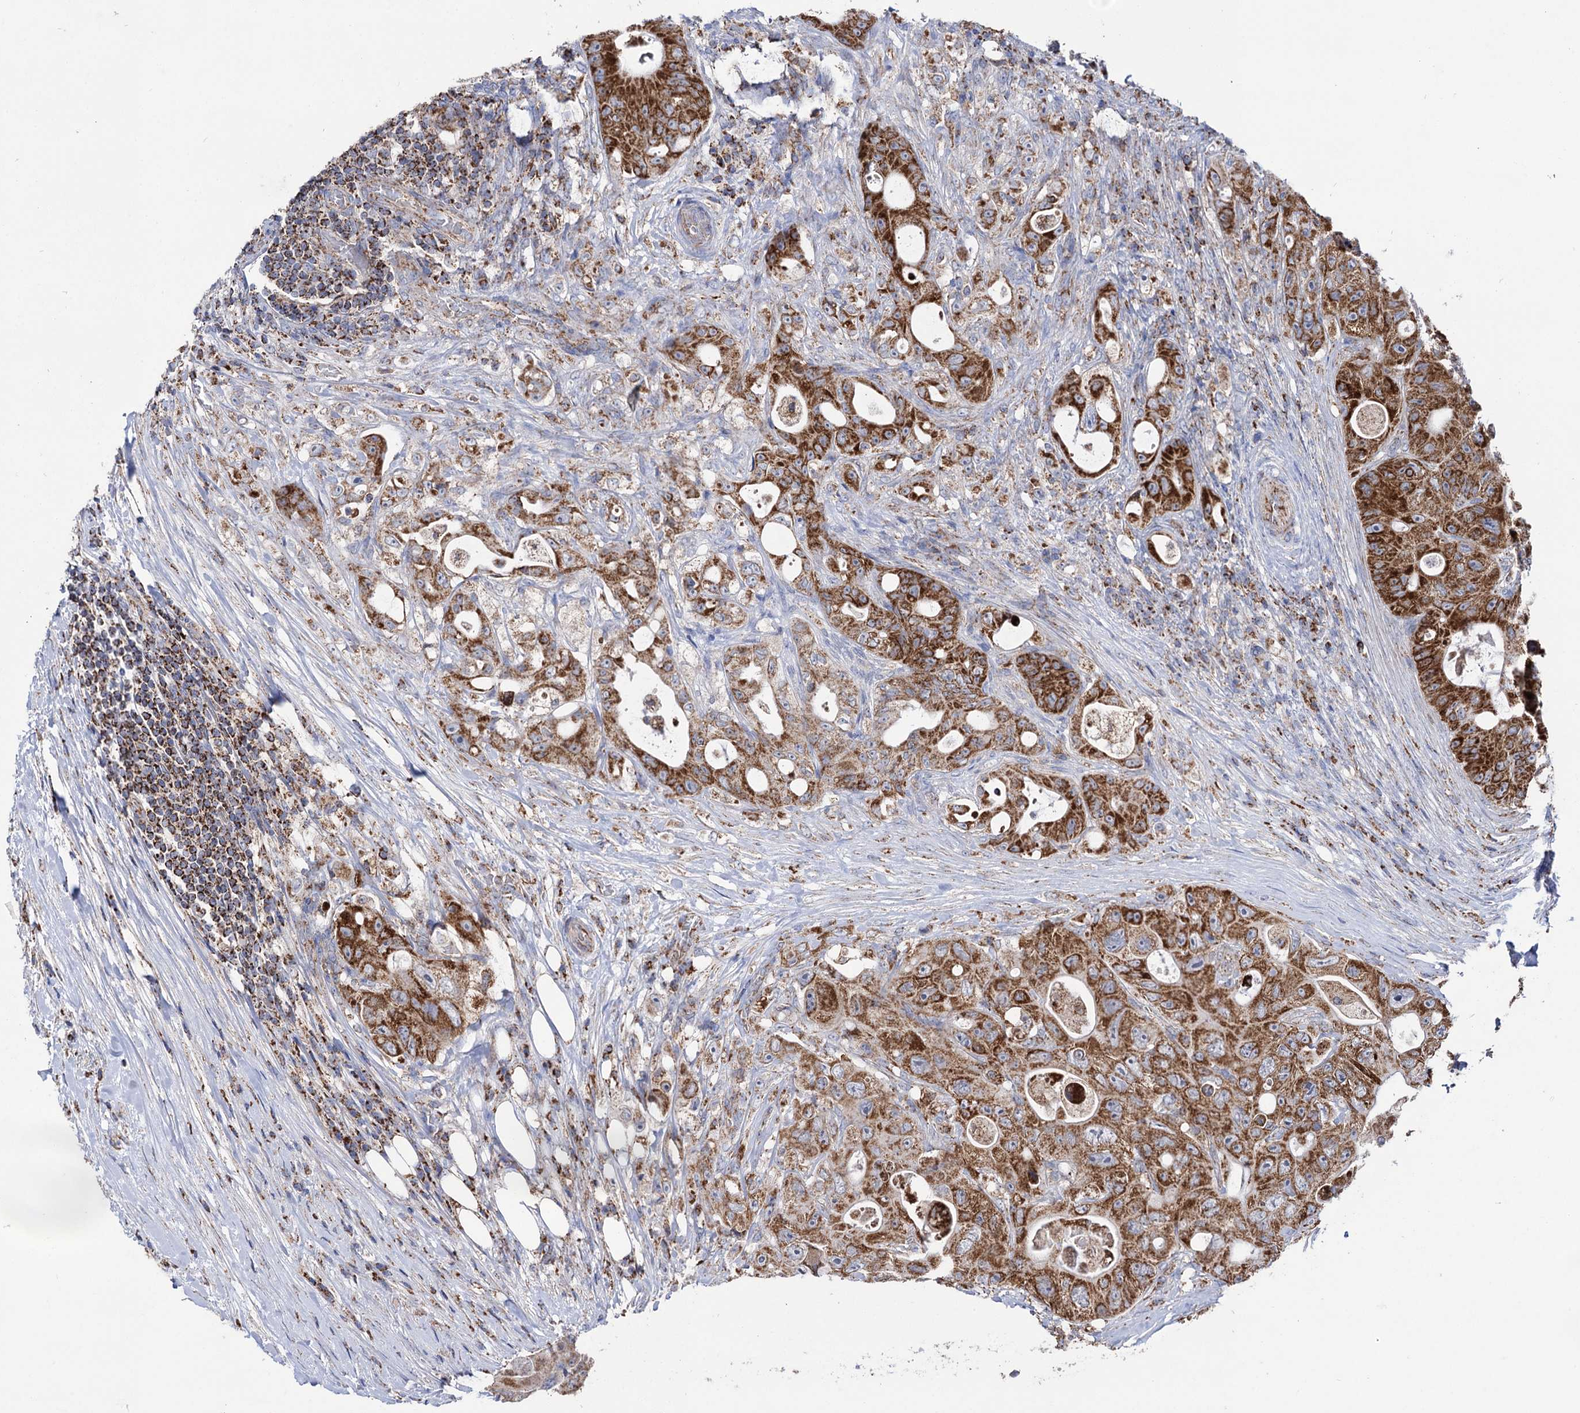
{"staining": {"intensity": "strong", "quantity": ">75%", "location": "cytoplasmic/membranous"}, "tissue": "colorectal cancer", "cell_type": "Tumor cells", "image_type": "cancer", "snomed": [{"axis": "morphology", "description": "Adenocarcinoma, NOS"}, {"axis": "topography", "description": "Colon"}], "caption": "Immunohistochemical staining of human colorectal cancer (adenocarcinoma) displays high levels of strong cytoplasmic/membranous positivity in about >75% of tumor cells.", "gene": "ABHD10", "patient": {"sex": "female", "age": 46}}